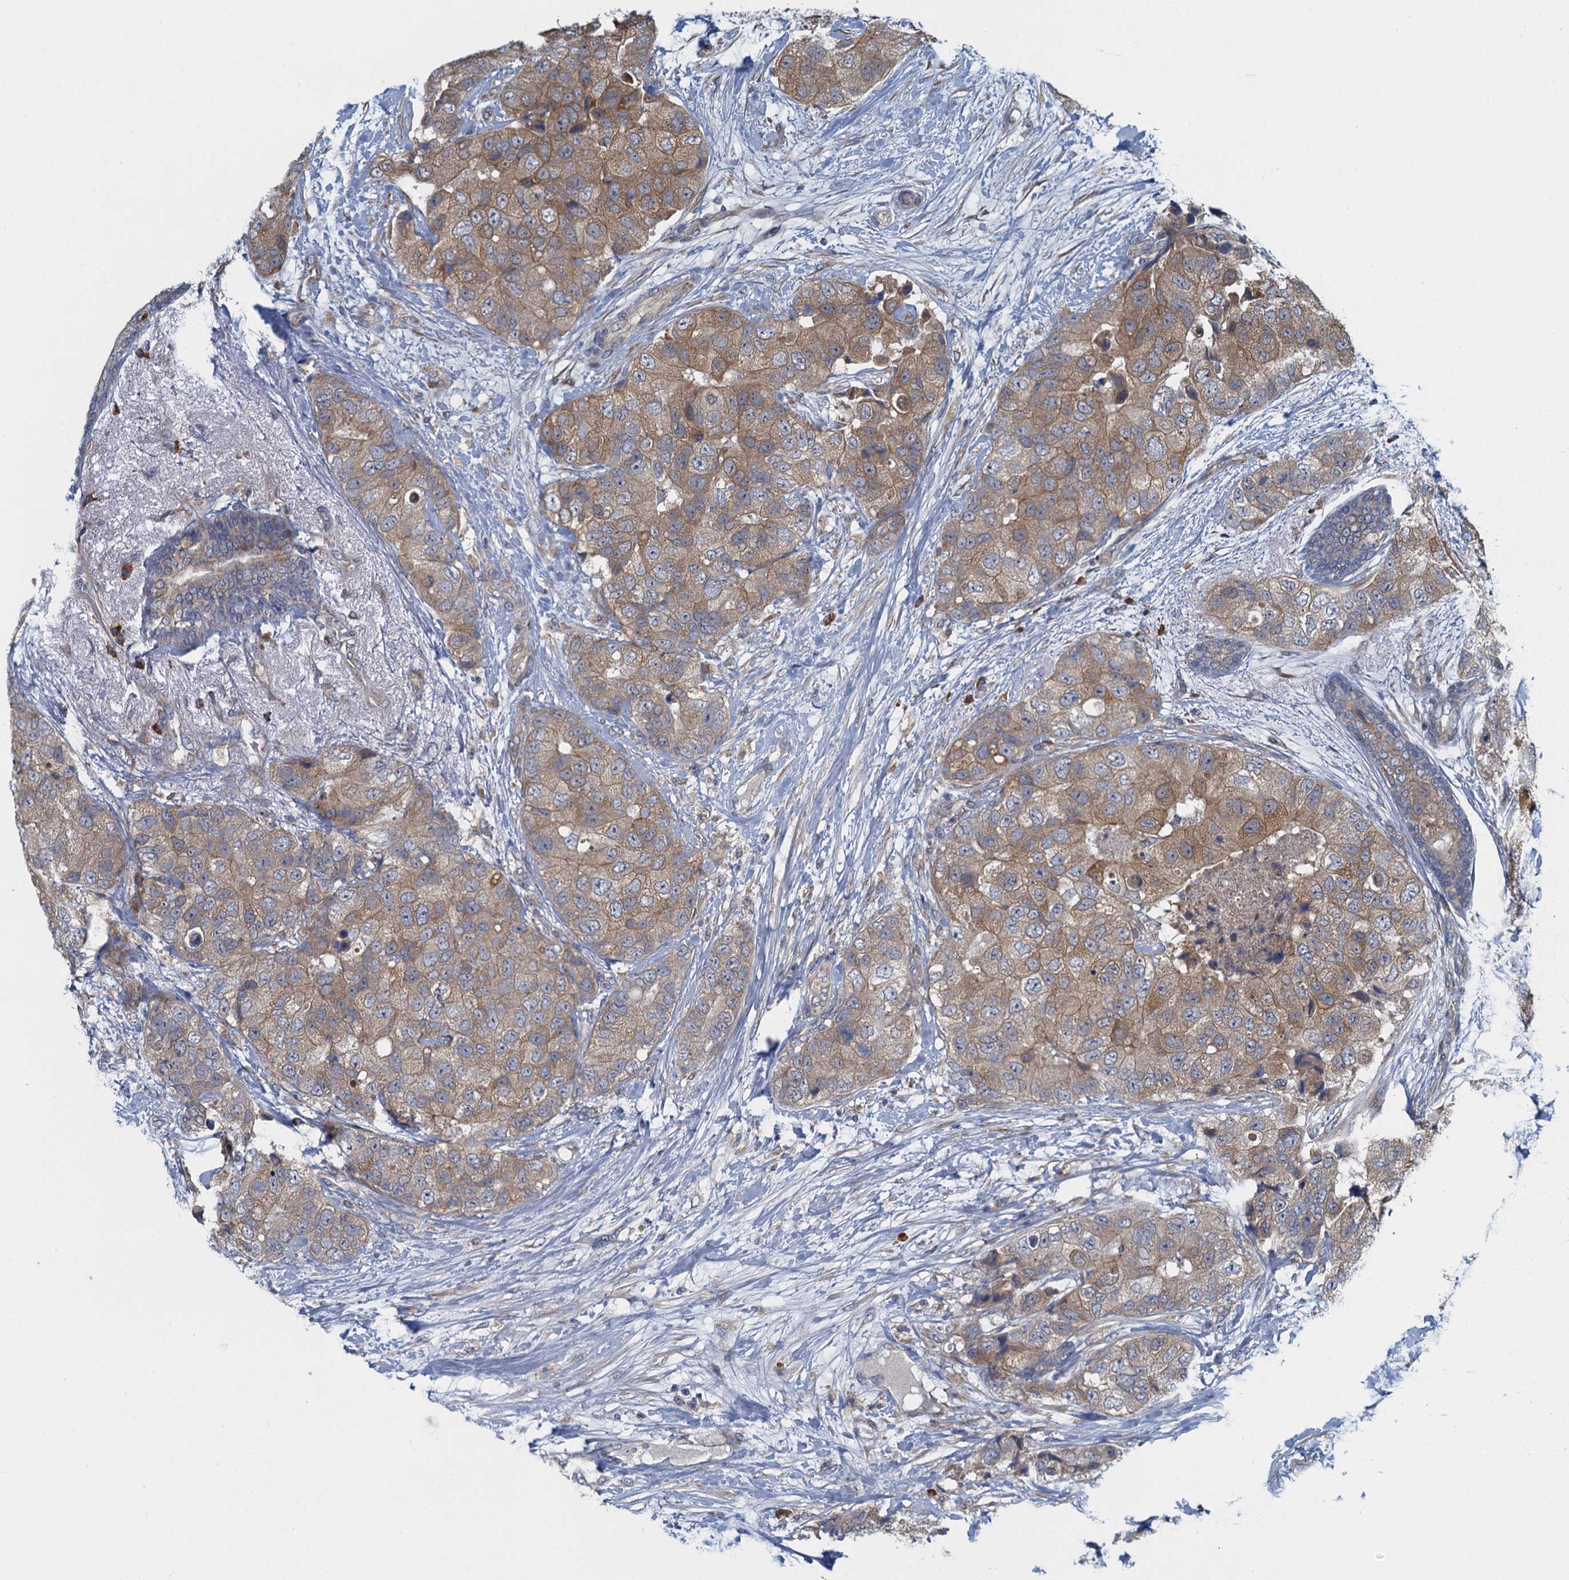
{"staining": {"intensity": "weak", "quantity": ">75%", "location": "cytoplasmic/membranous"}, "tissue": "breast cancer", "cell_type": "Tumor cells", "image_type": "cancer", "snomed": [{"axis": "morphology", "description": "Duct carcinoma"}, {"axis": "topography", "description": "Breast"}], "caption": "Breast intraductal carcinoma was stained to show a protein in brown. There is low levels of weak cytoplasmic/membranous expression in approximately >75% of tumor cells.", "gene": "ALG2", "patient": {"sex": "female", "age": 62}}